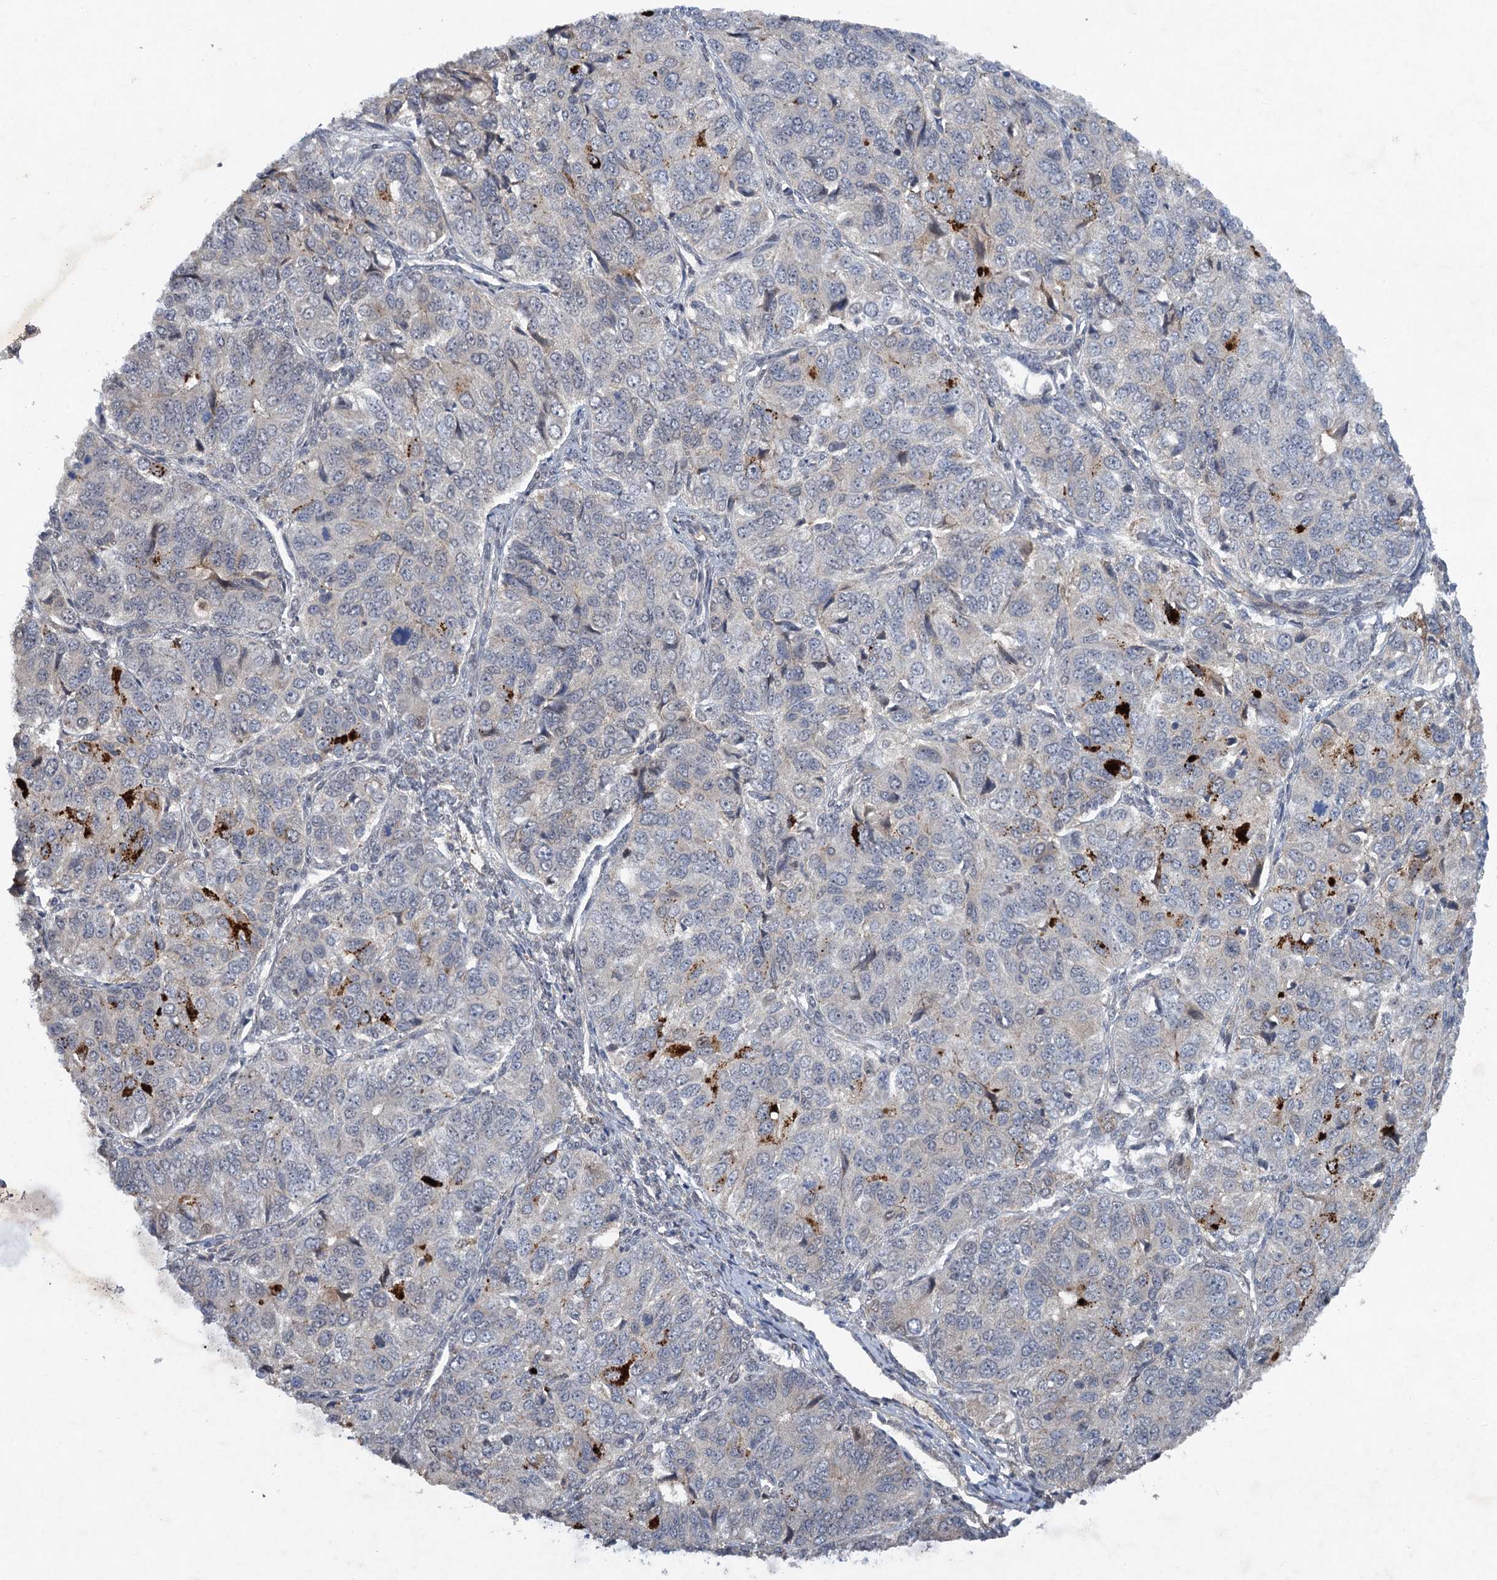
{"staining": {"intensity": "negative", "quantity": "none", "location": "none"}, "tissue": "ovarian cancer", "cell_type": "Tumor cells", "image_type": "cancer", "snomed": [{"axis": "morphology", "description": "Carcinoma, endometroid"}, {"axis": "topography", "description": "Ovary"}], "caption": "This is an IHC photomicrograph of human ovarian cancer (endometroid carcinoma). There is no expression in tumor cells.", "gene": "NUDT22", "patient": {"sex": "female", "age": 51}}